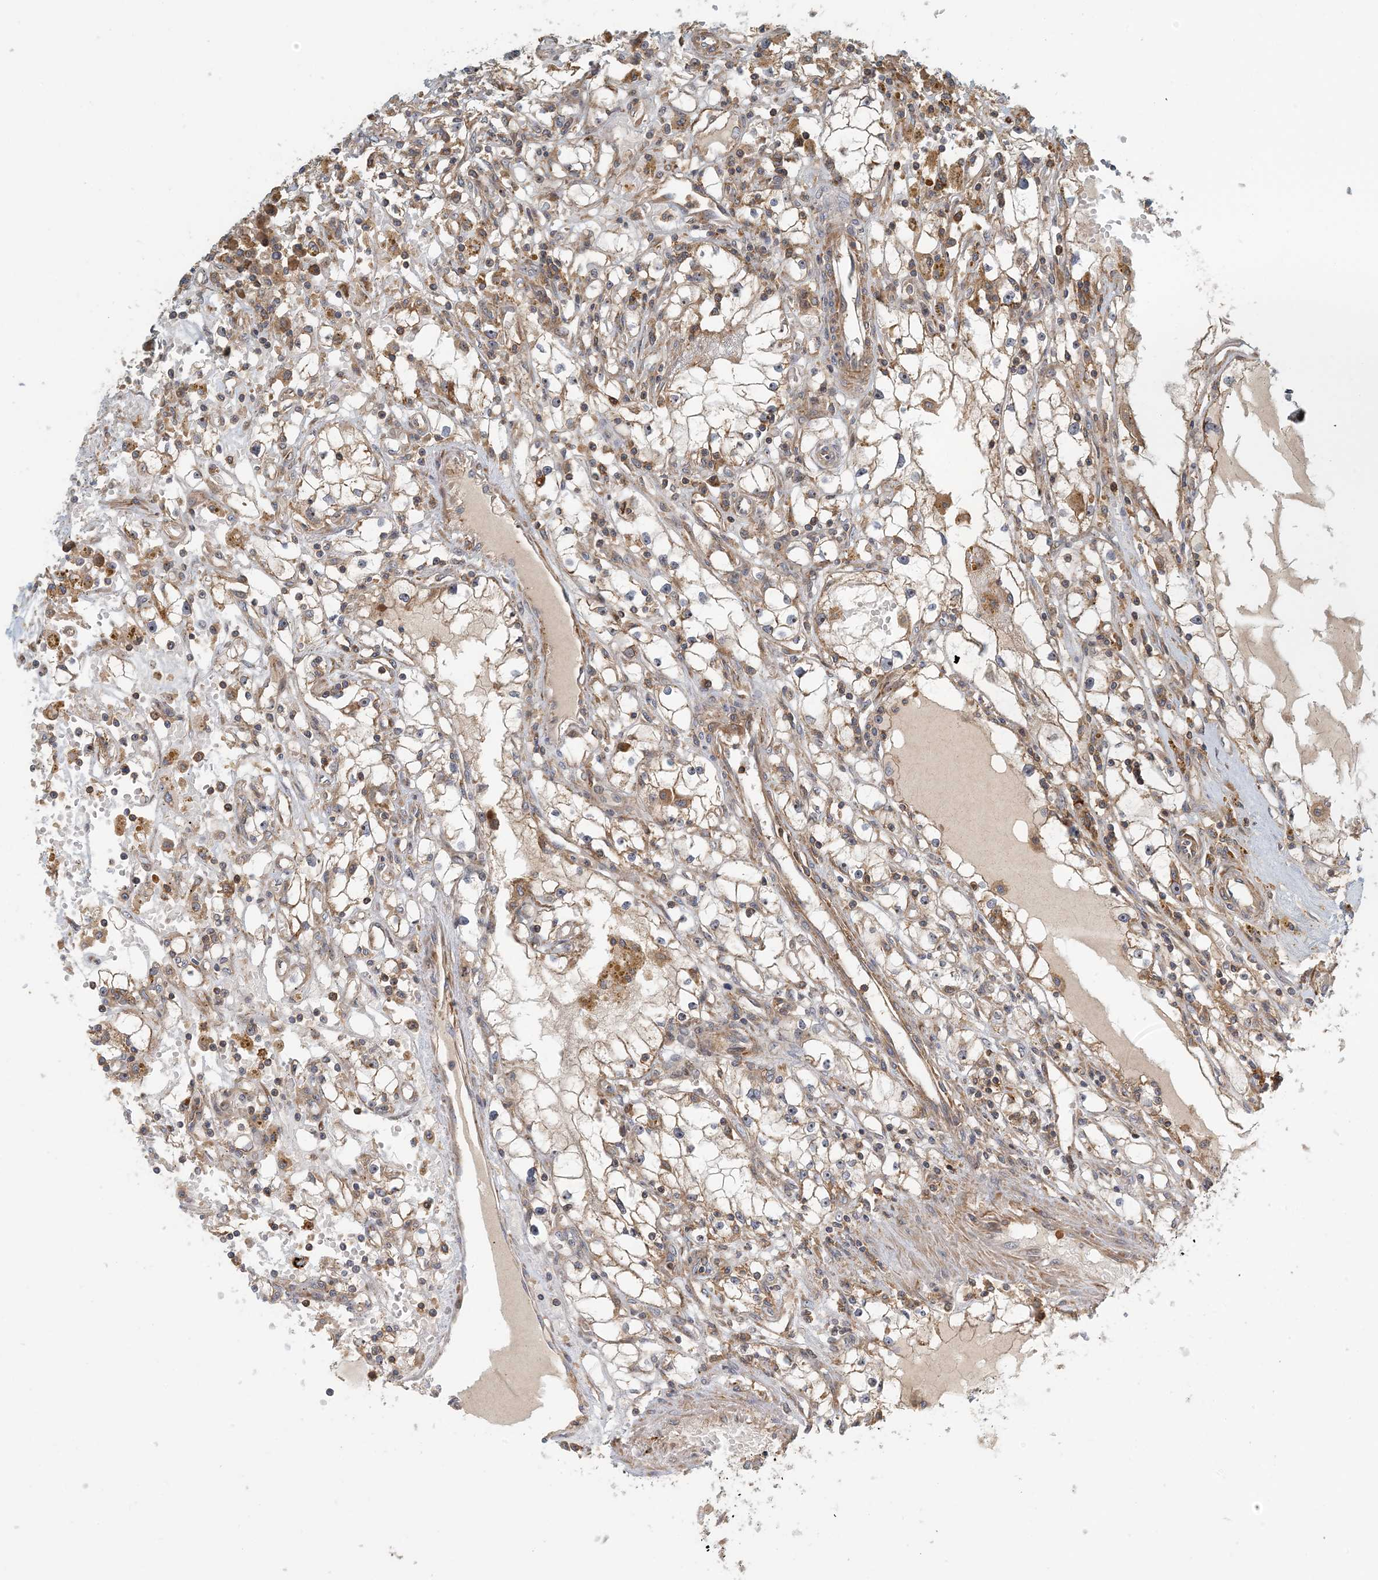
{"staining": {"intensity": "weak", "quantity": ">75%", "location": "cytoplasmic/membranous"}, "tissue": "renal cancer", "cell_type": "Tumor cells", "image_type": "cancer", "snomed": [{"axis": "morphology", "description": "Adenocarcinoma, NOS"}, {"axis": "topography", "description": "Kidney"}], "caption": "Brown immunohistochemical staining in renal cancer demonstrates weak cytoplasmic/membranous expression in approximately >75% of tumor cells.", "gene": "COLEC11", "patient": {"sex": "male", "age": 56}}